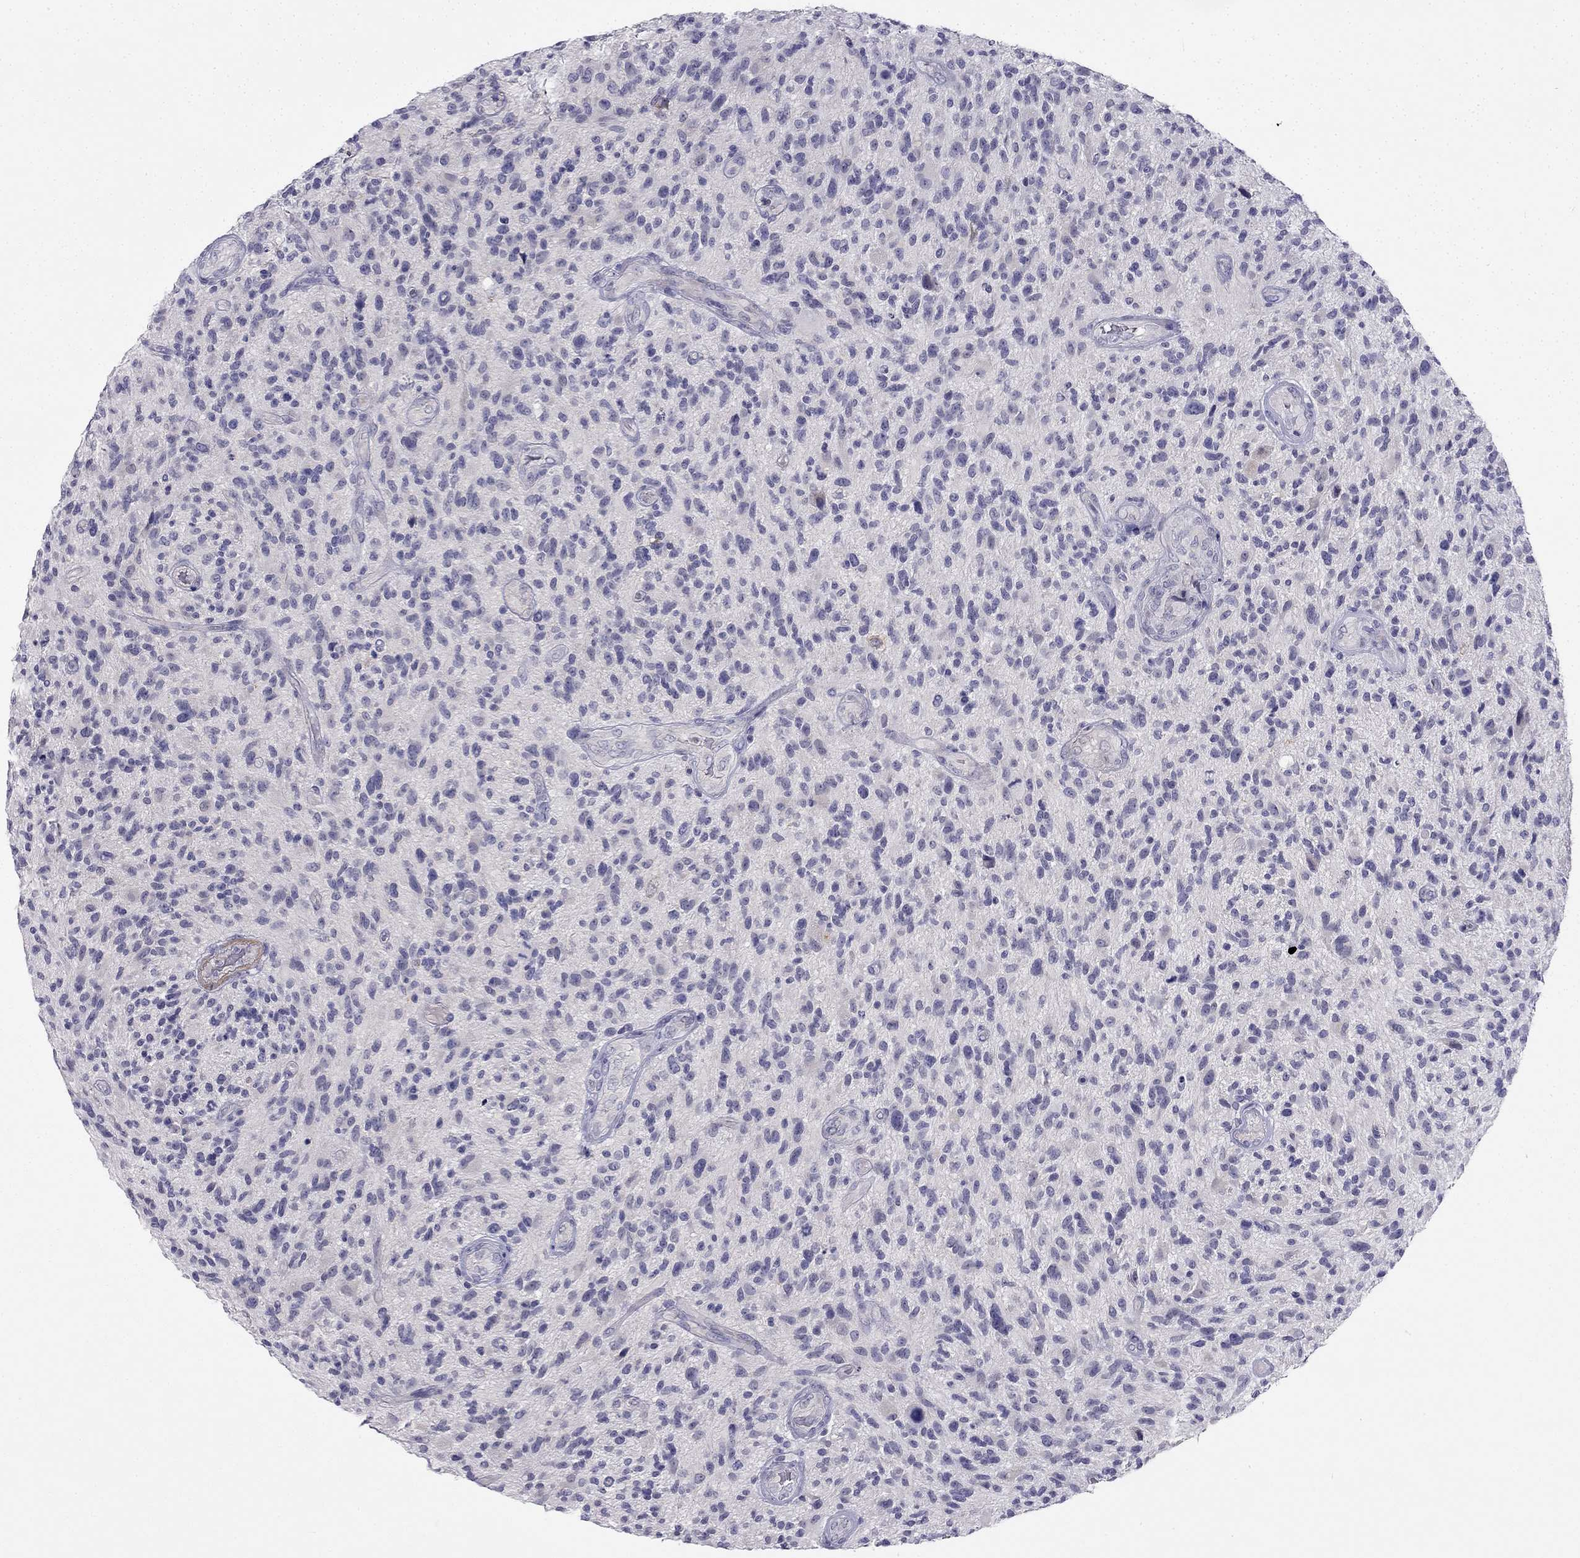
{"staining": {"intensity": "negative", "quantity": "none", "location": "none"}, "tissue": "glioma", "cell_type": "Tumor cells", "image_type": "cancer", "snomed": [{"axis": "morphology", "description": "Glioma, malignant, High grade"}, {"axis": "topography", "description": "Brain"}], "caption": "Photomicrograph shows no significant protein staining in tumor cells of malignant glioma (high-grade). (Brightfield microscopy of DAB (3,3'-diaminobenzidine) IHC at high magnification).", "gene": "C16orf89", "patient": {"sex": "male", "age": 47}}